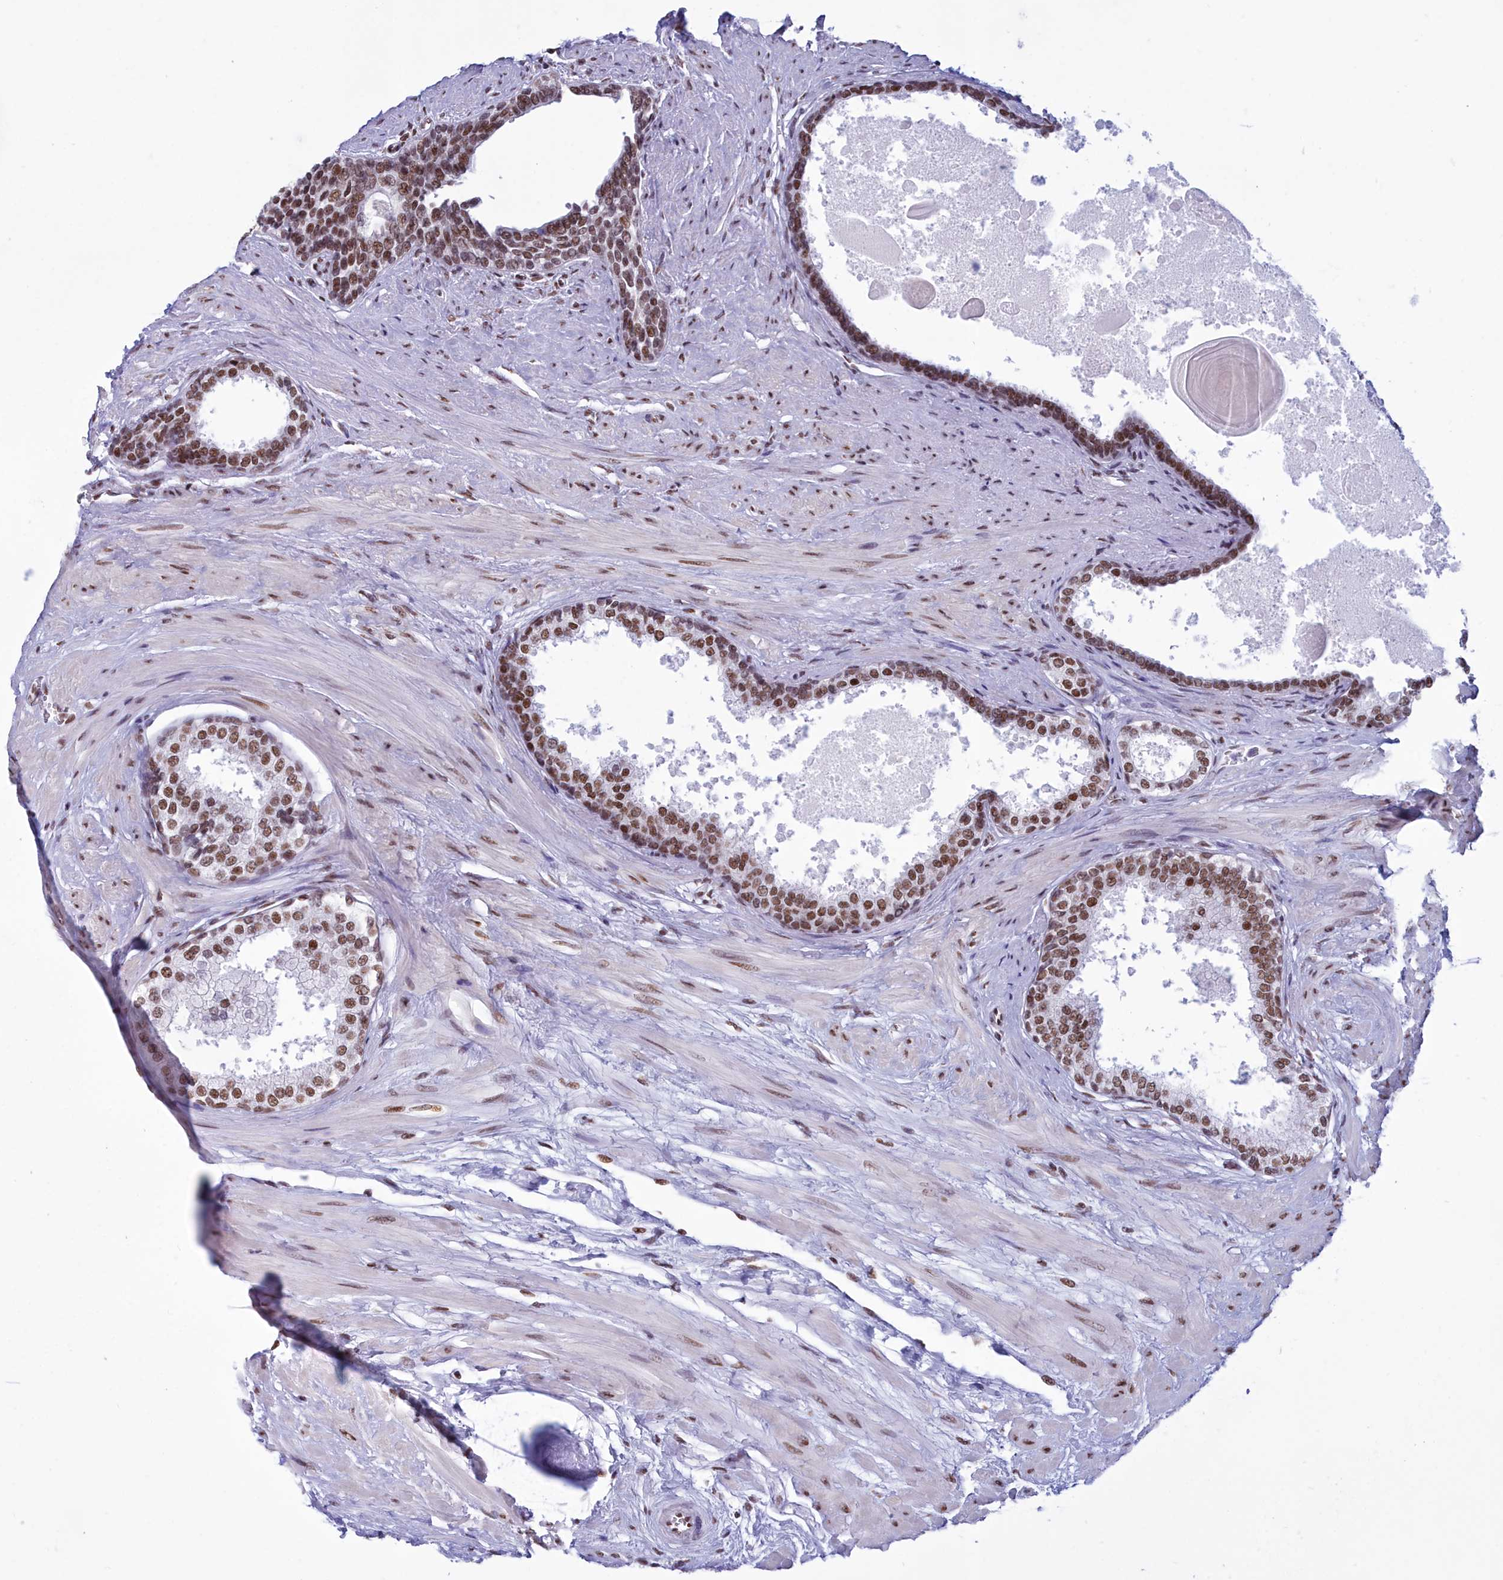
{"staining": {"intensity": "strong", "quantity": ">75%", "location": "nuclear"}, "tissue": "prostate", "cell_type": "Glandular cells", "image_type": "normal", "snomed": [{"axis": "morphology", "description": "Normal tissue, NOS"}, {"axis": "topography", "description": "Prostate"}], "caption": "An image showing strong nuclear staining in approximately >75% of glandular cells in normal prostate, as visualized by brown immunohistochemical staining.", "gene": "CDC26", "patient": {"sex": "male", "age": 57}}